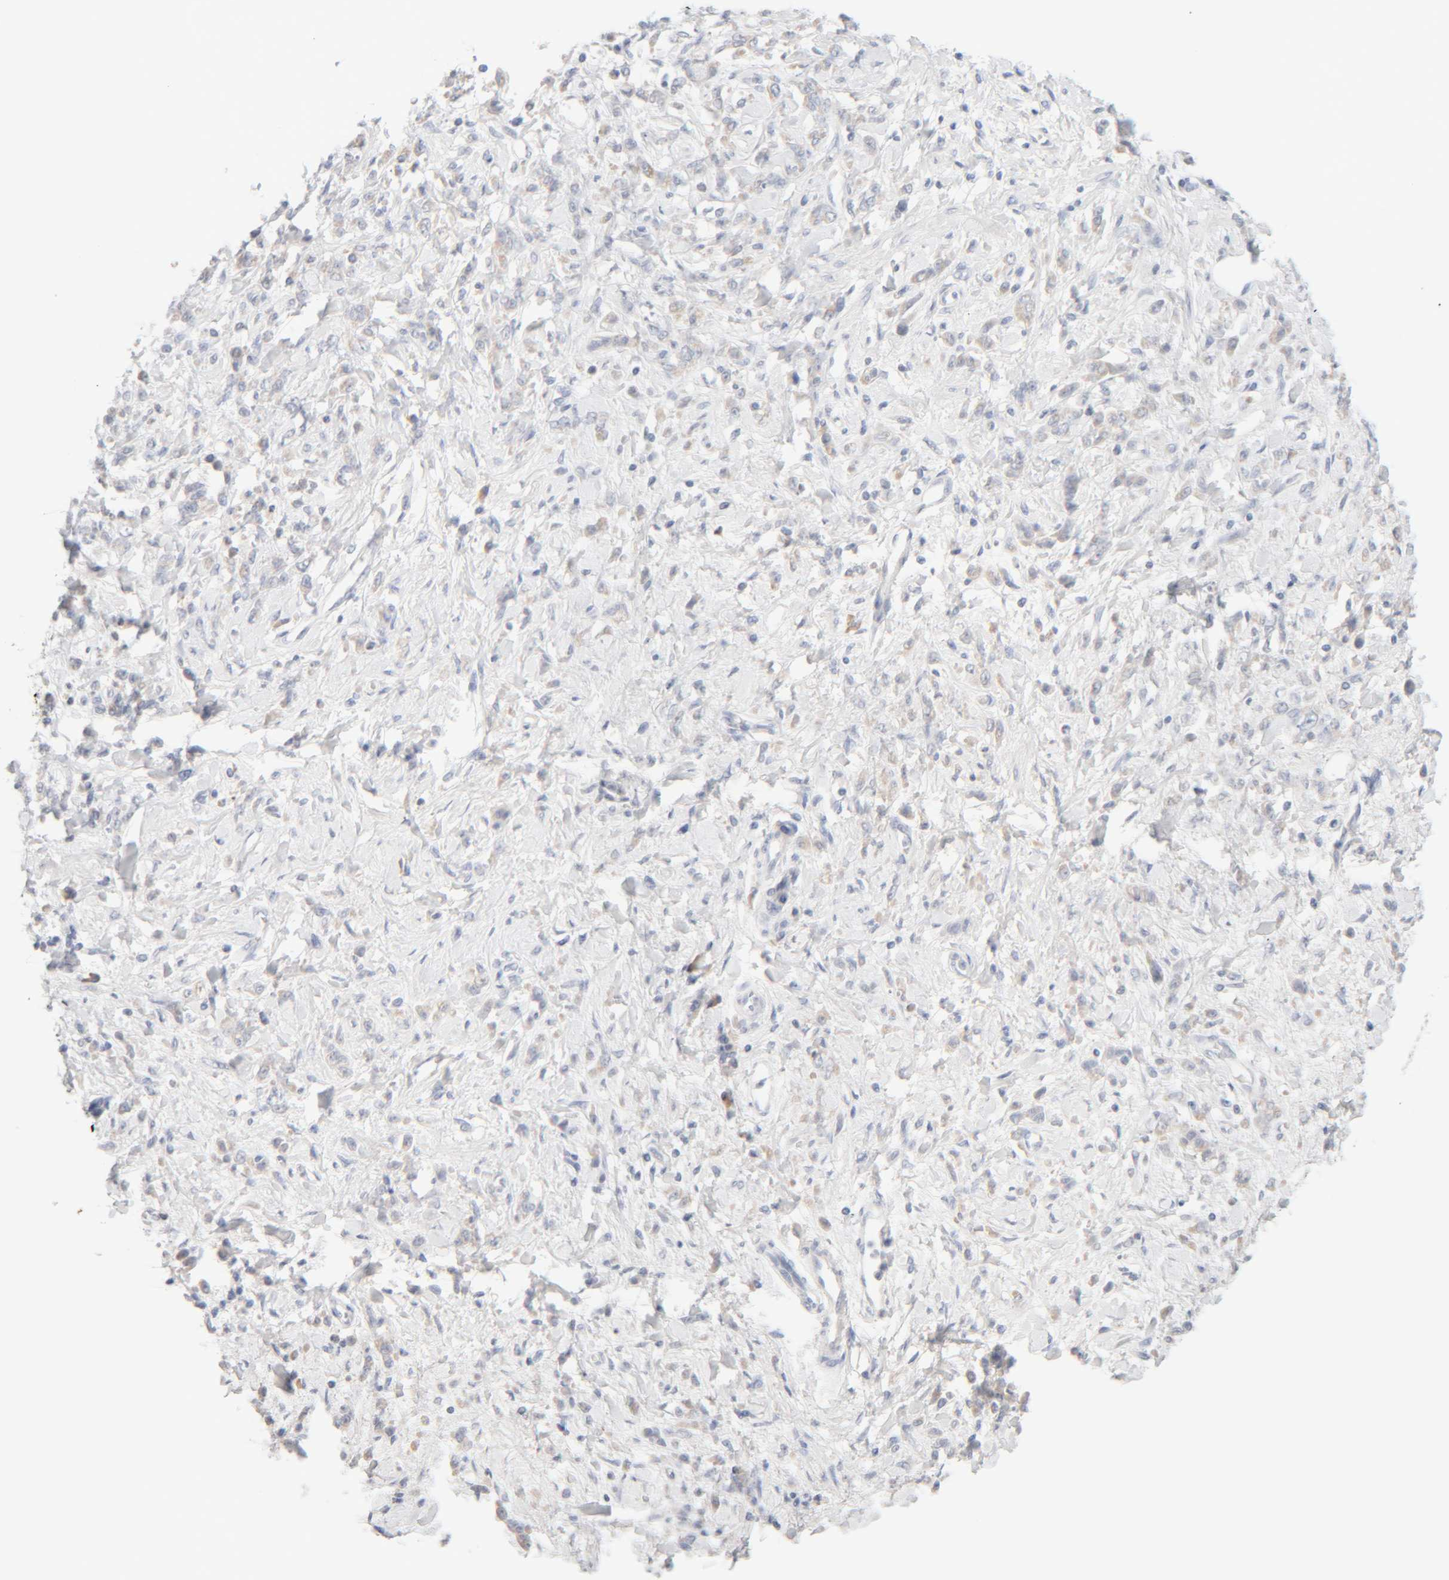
{"staining": {"intensity": "weak", "quantity": "25%-75%", "location": "cytoplasmic/membranous"}, "tissue": "stomach cancer", "cell_type": "Tumor cells", "image_type": "cancer", "snomed": [{"axis": "morphology", "description": "Normal tissue, NOS"}, {"axis": "morphology", "description": "Adenocarcinoma, NOS"}, {"axis": "topography", "description": "Stomach"}], "caption": "A brown stain labels weak cytoplasmic/membranous staining of a protein in adenocarcinoma (stomach) tumor cells.", "gene": "RIDA", "patient": {"sex": "male", "age": 82}}